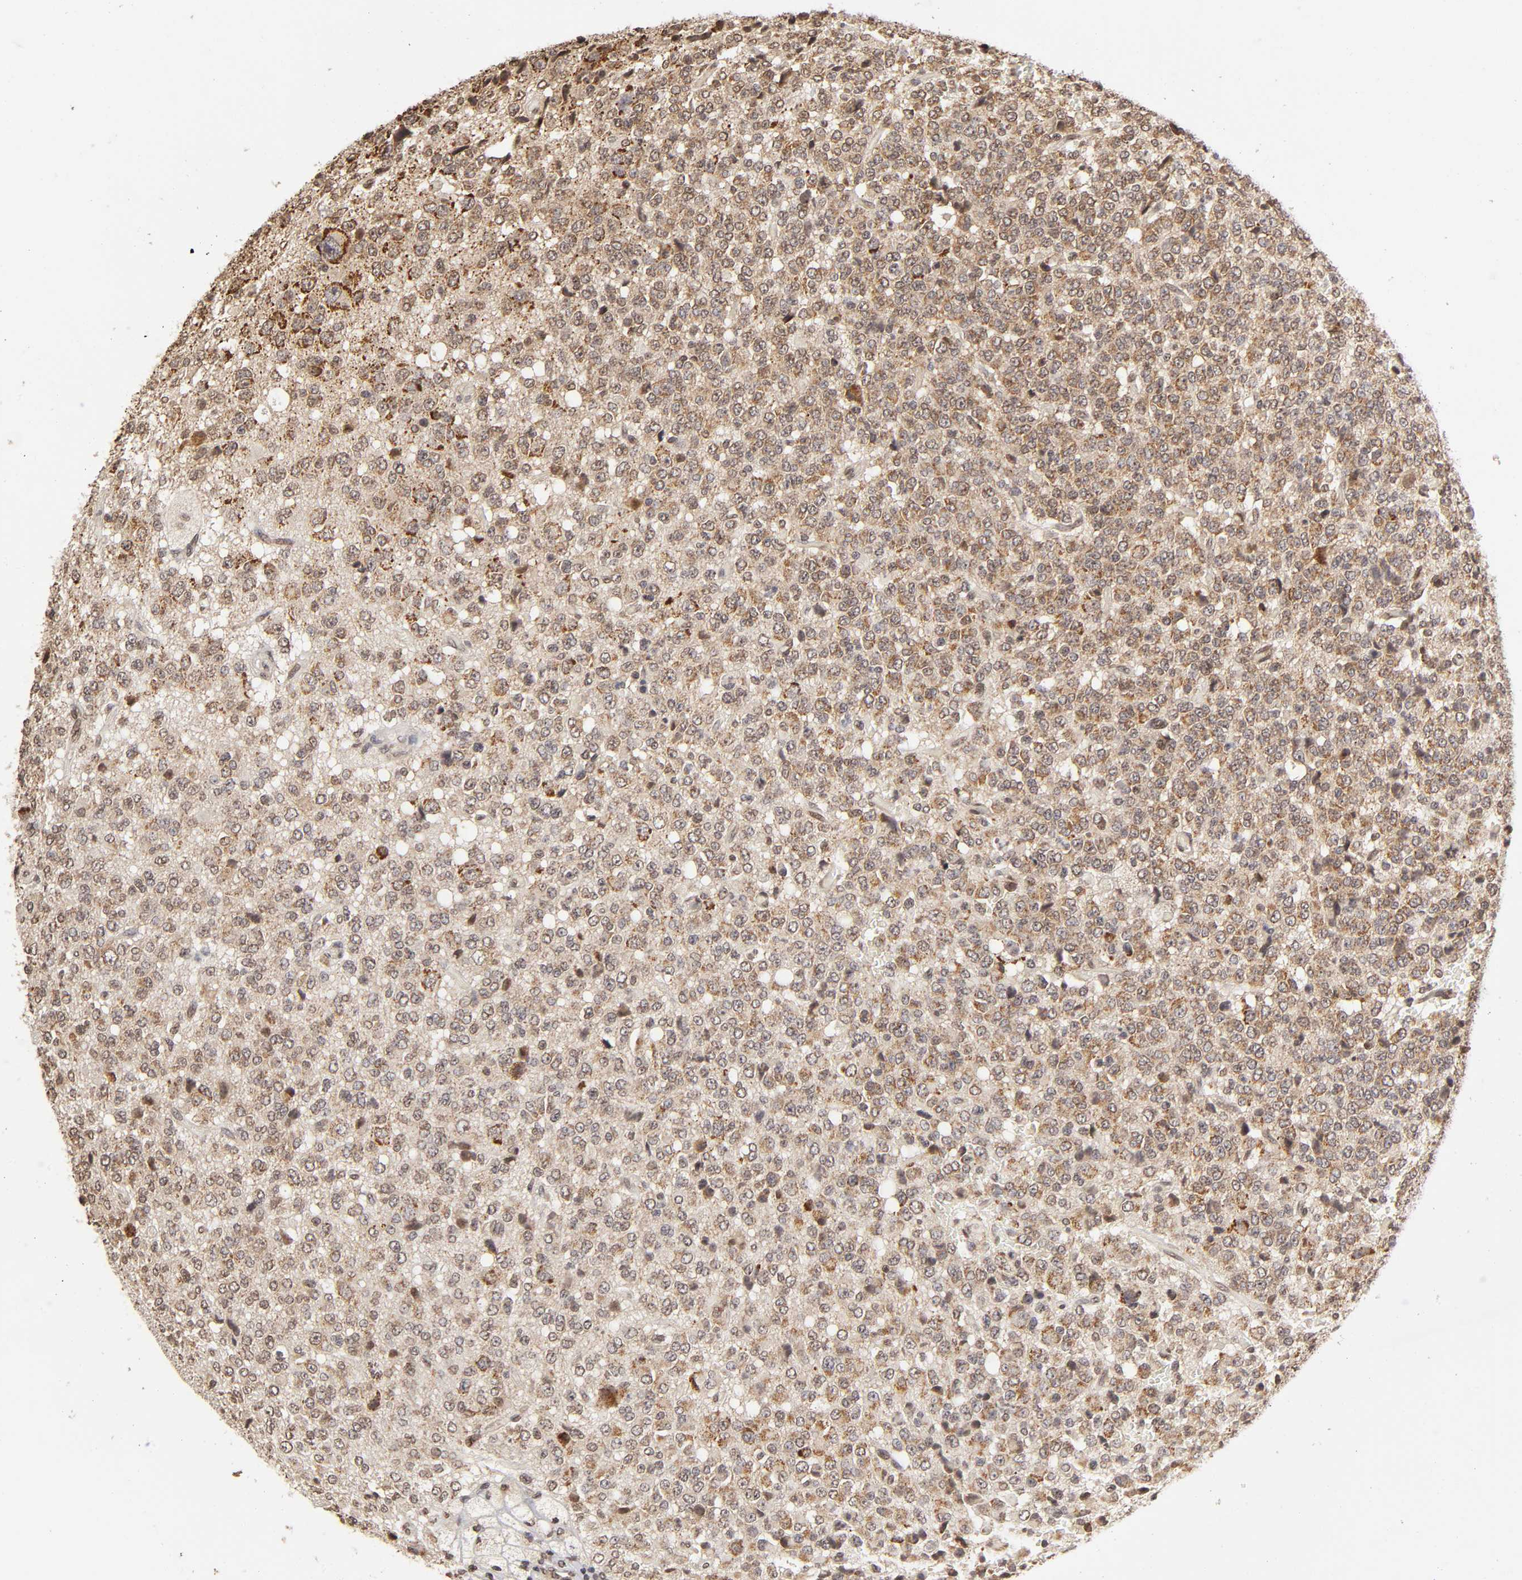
{"staining": {"intensity": "moderate", "quantity": ">75%", "location": "cytoplasmic/membranous,nuclear"}, "tissue": "glioma", "cell_type": "Tumor cells", "image_type": "cancer", "snomed": [{"axis": "morphology", "description": "Glioma, malignant, High grade"}, {"axis": "topography", "description": "pancreas cauda"}], "caption": "A medium amount of moderate cytoplasmic/membranous and nuclear staining is identified in approximately >75% of tumor cells in high-grade glioma (malignant) tissue.", "gene": "MLLT6", "patient": {"sex": "male", "age": 60}}